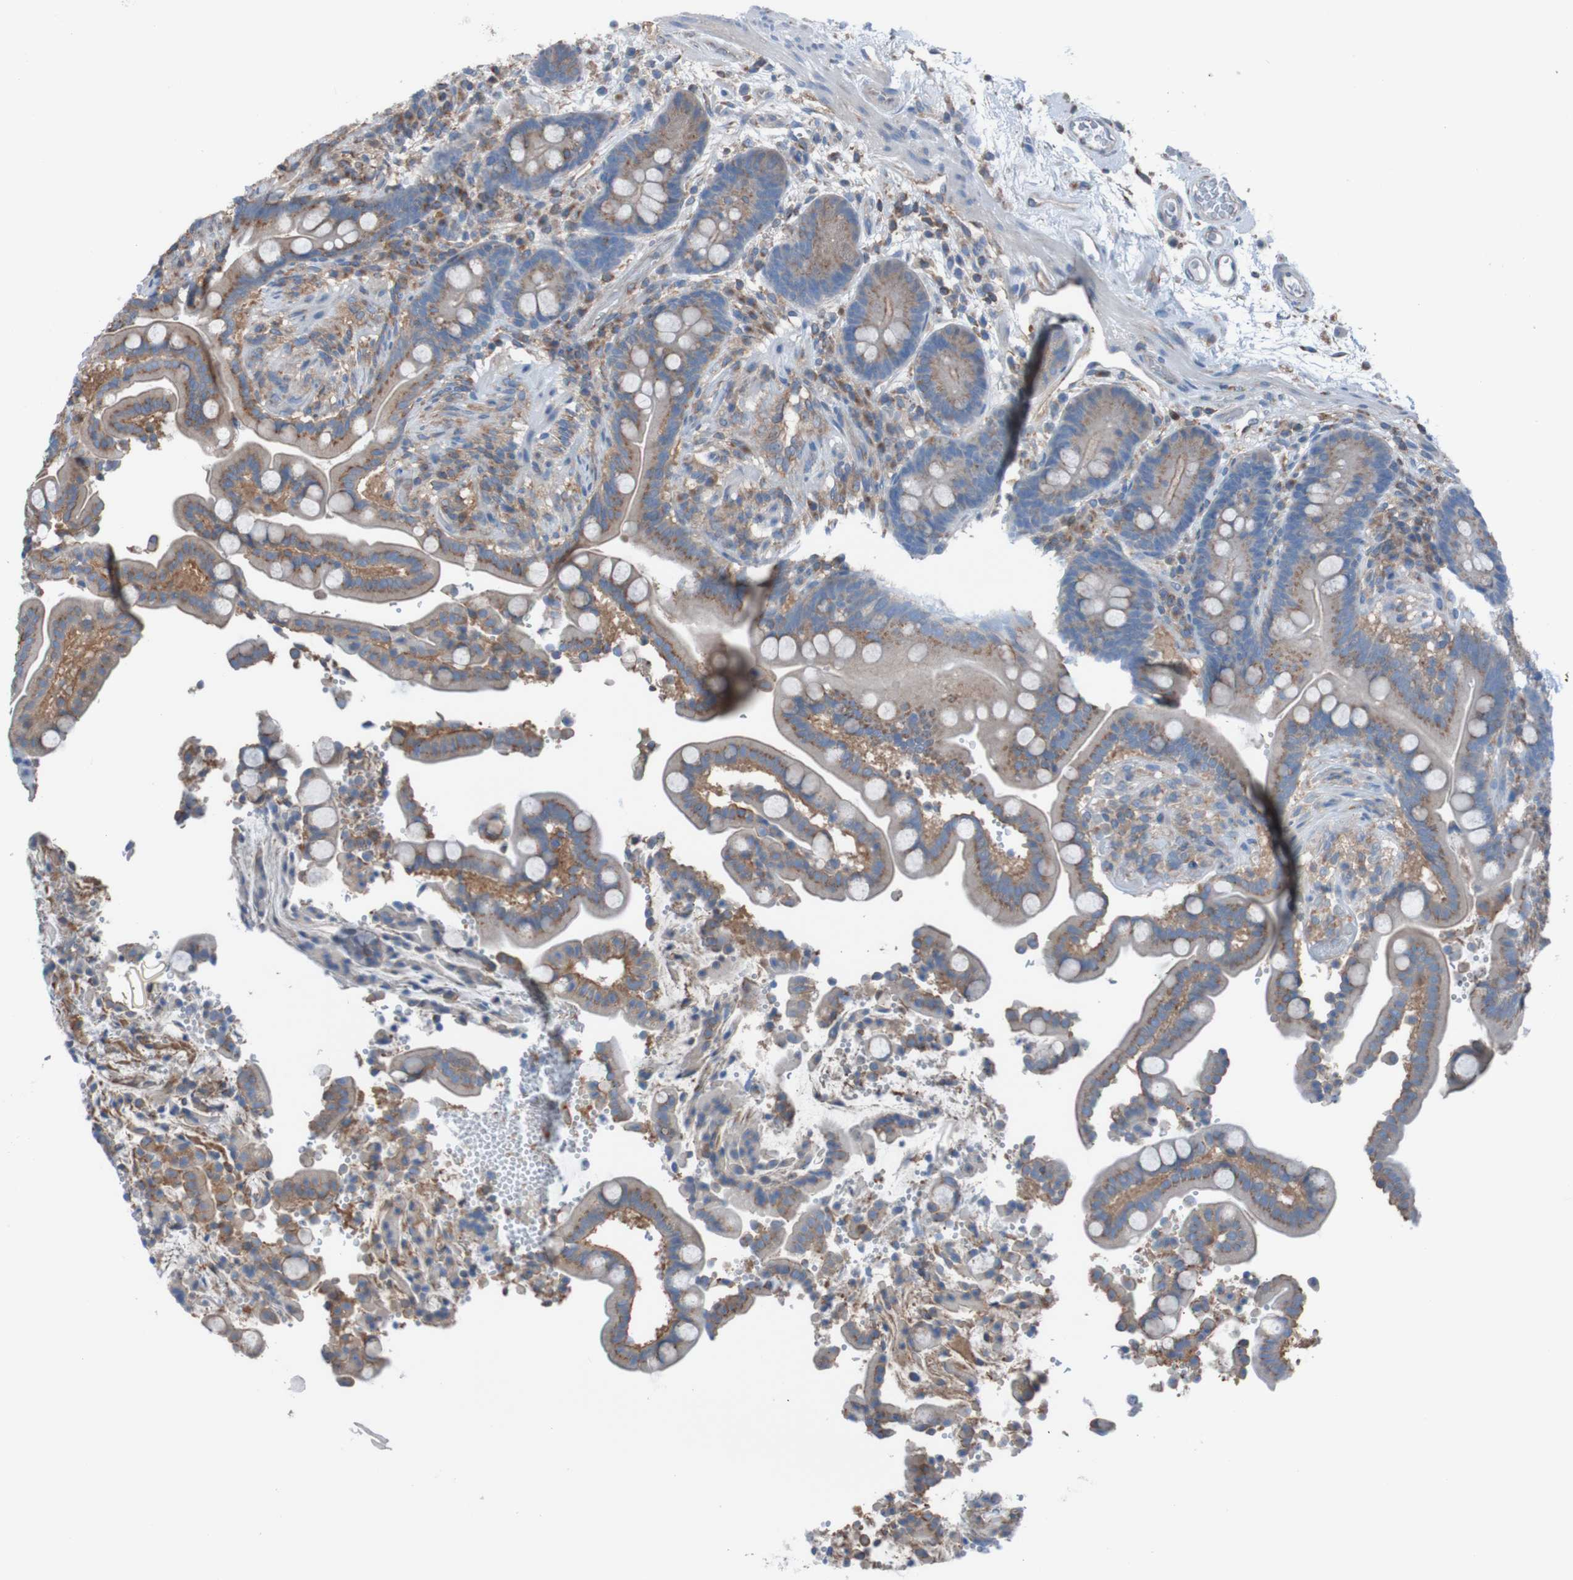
{"staining": {"intensity": "weak", "quantity": "25%-75%", "location": "cytoplasmic/membranous"}, "tissue": "colon", "cell_type": "Endothelial cells", "image_type": "normal", "snomed": [{"axis": "morphology", "description": "Normal tissue, NOS"}, {"axis": "topography", "description": "Colon"}], "caption": "The image exhibits immunohistochemical staining of normal colon. There is weak cytoplasmic/membranous expression is appreciated in approximately 25%-75% of endothelial cells. The staining is performed using DAB brown chromogen to label protein expression. The nuclei are counter-stained blue using hematoxylin.", "gene": "MINAR1", "patient": {"sex": "male", "age": 73}}